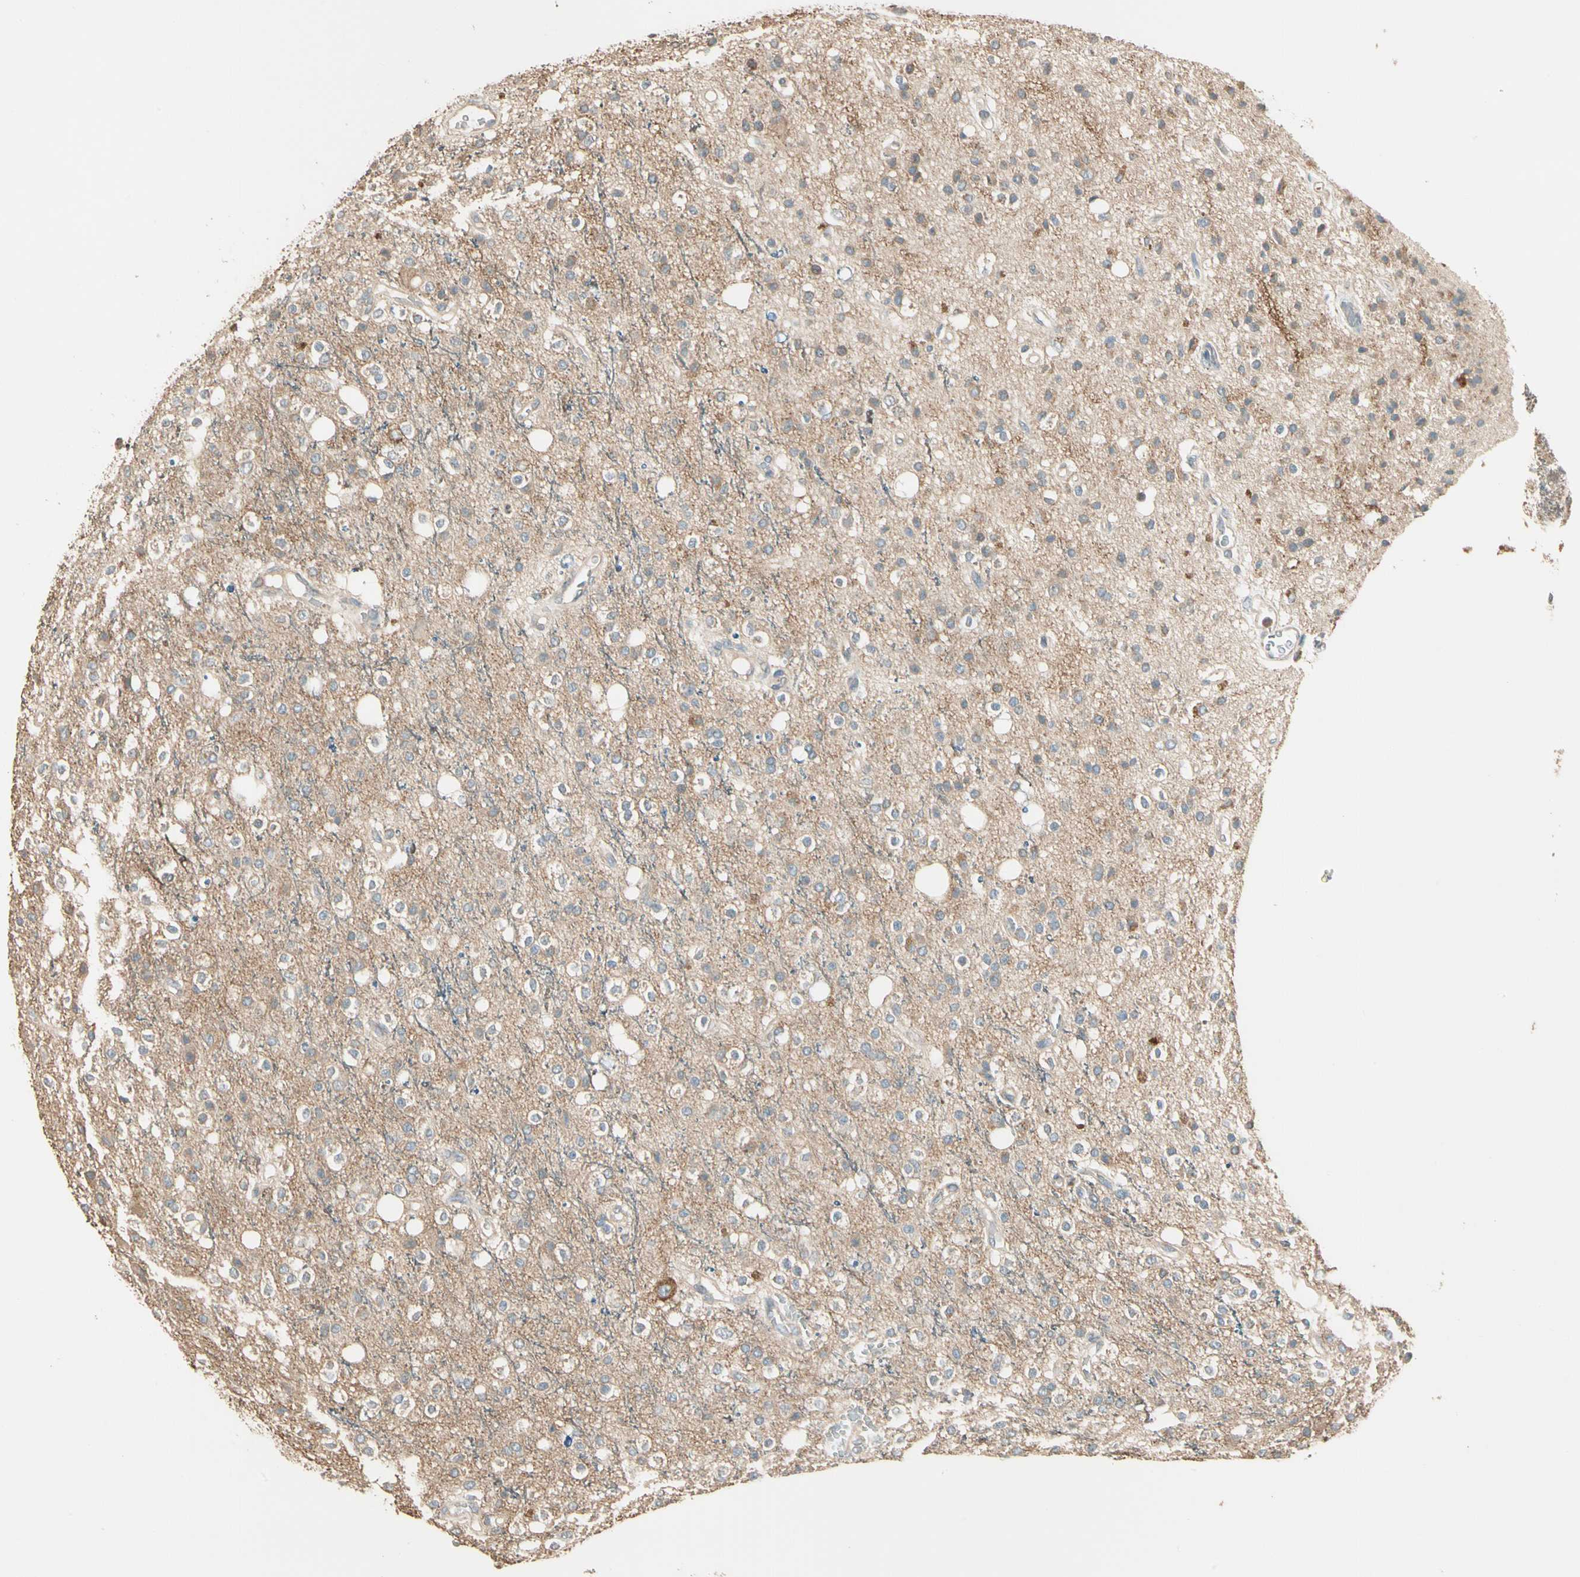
{"staining": {"intensity": "weak", "quantity": ">75%", "location": "cytoplasmic/membranous"}, "tissue": "glioma", "cell_type": "Tumor cells", "image_type": "cancer", "snomed": [{"axis": "morphology", "description": "Glioma, malignant, High grade"}, {"axis": "topography", "description": "Brain"}], "caption": "Tumor cells reveal low levels of weak cytoplasmic/membranous staining in approximately >75% of cells in malignant glioma (high-grade).", "gene": "TNFRSF21", "patient": {"sex": "male", "age": 47}}